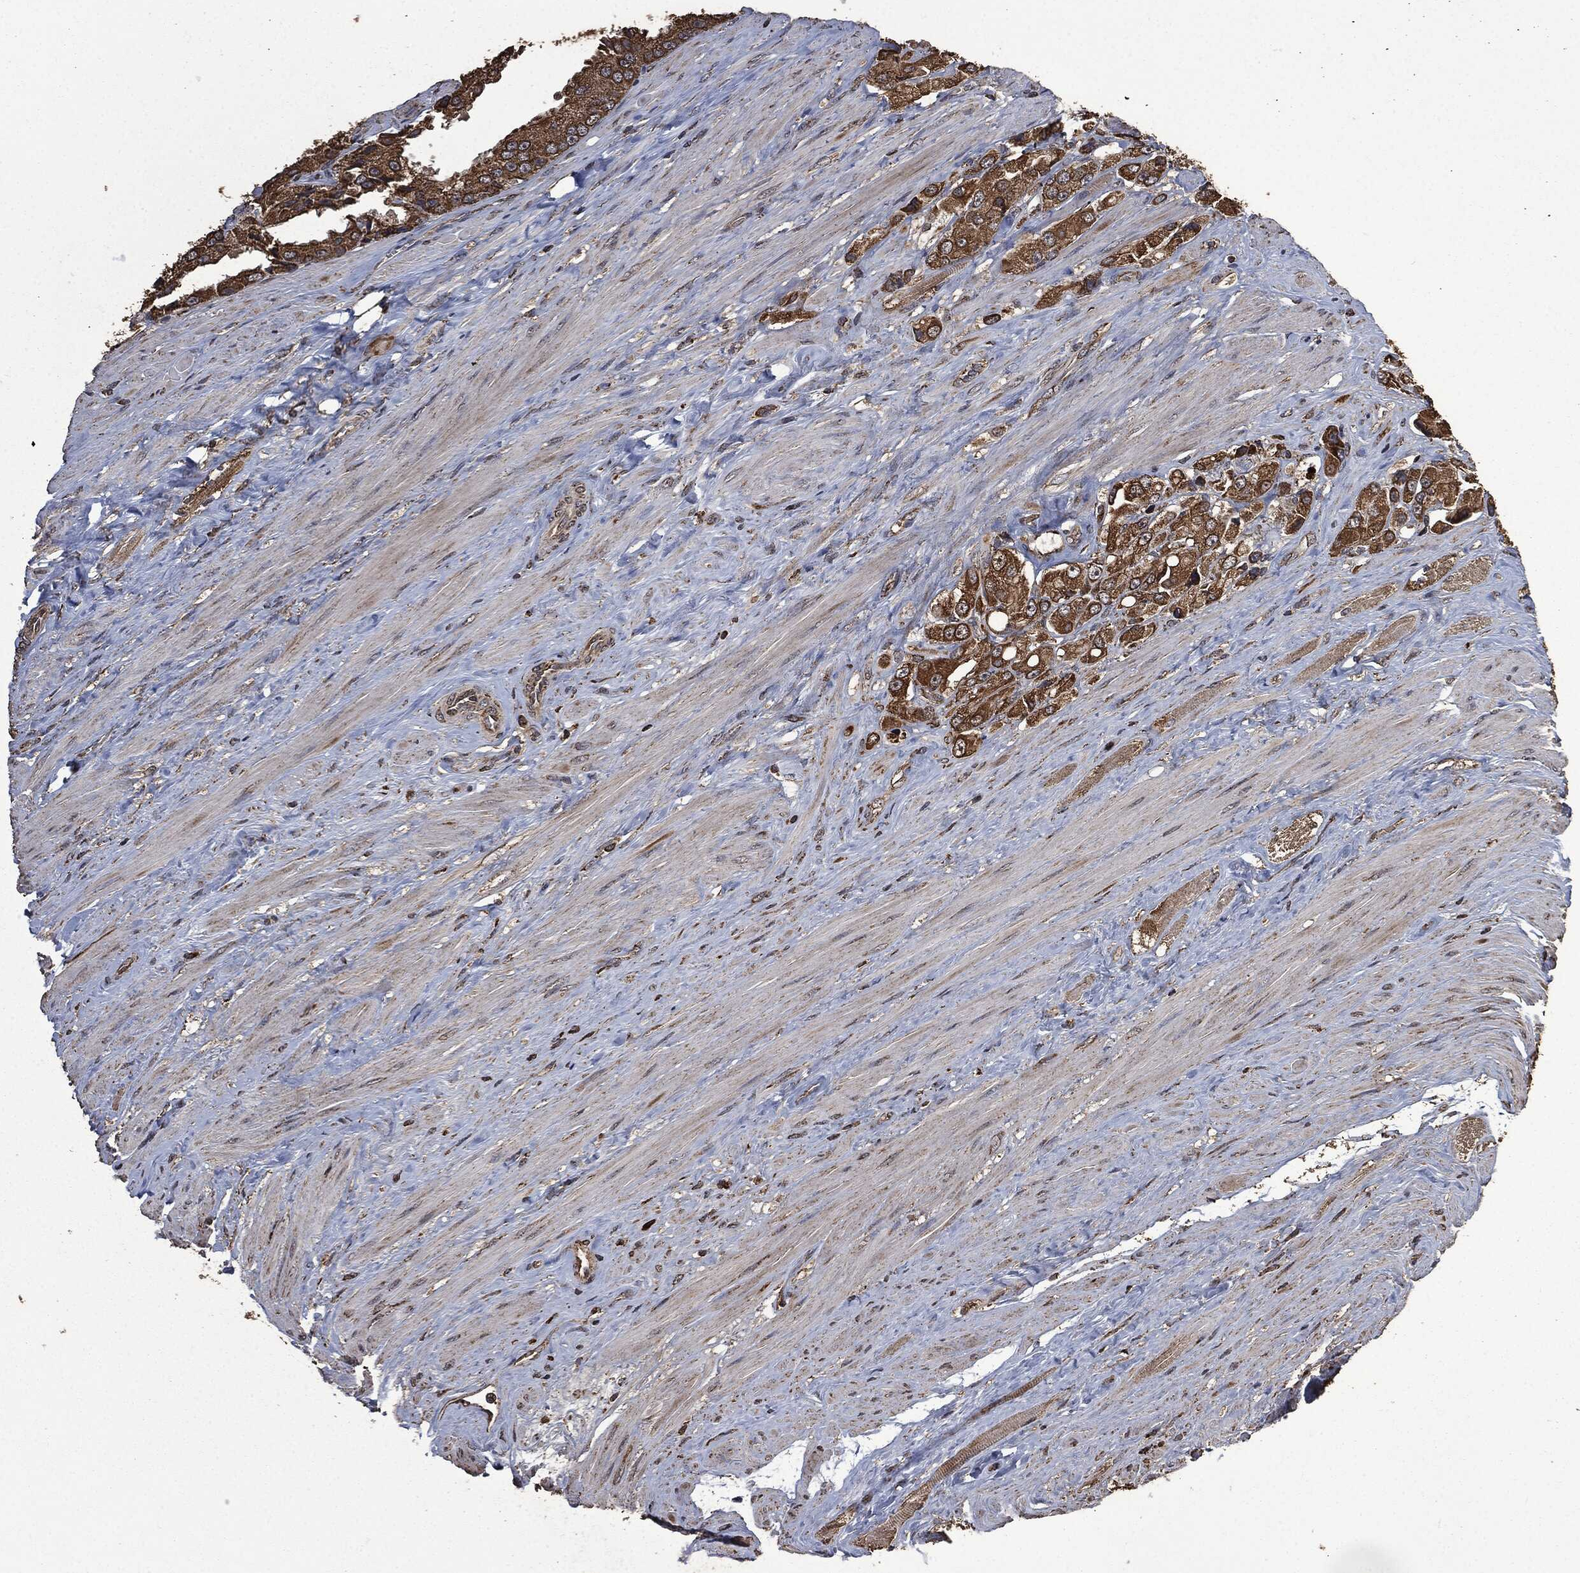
{"staining": {"intensity": "strong", "quantity": ">75%", "location": "cytoplasmic/membranous"}, "tissue": "prostate cancer", "cell_type": "Tumor cells", "image_type": "cancer", "snomed": [{"axis": "morphology", "description": "Adenocarcinoma, NOS"}, {"axis": "topography", "description": "Prostate and seminal vesicle, NOS"}, {"axis": "topography", "description": "Prostate"}], "caption": "Human adenocarcinoma (prostate) stained with a brown dye shows strong cytoplasmic/membranous positive expression in about >75% of tumor cells.", "gene": "LIG3", "patient": {"sex": "male", "age": 64}}